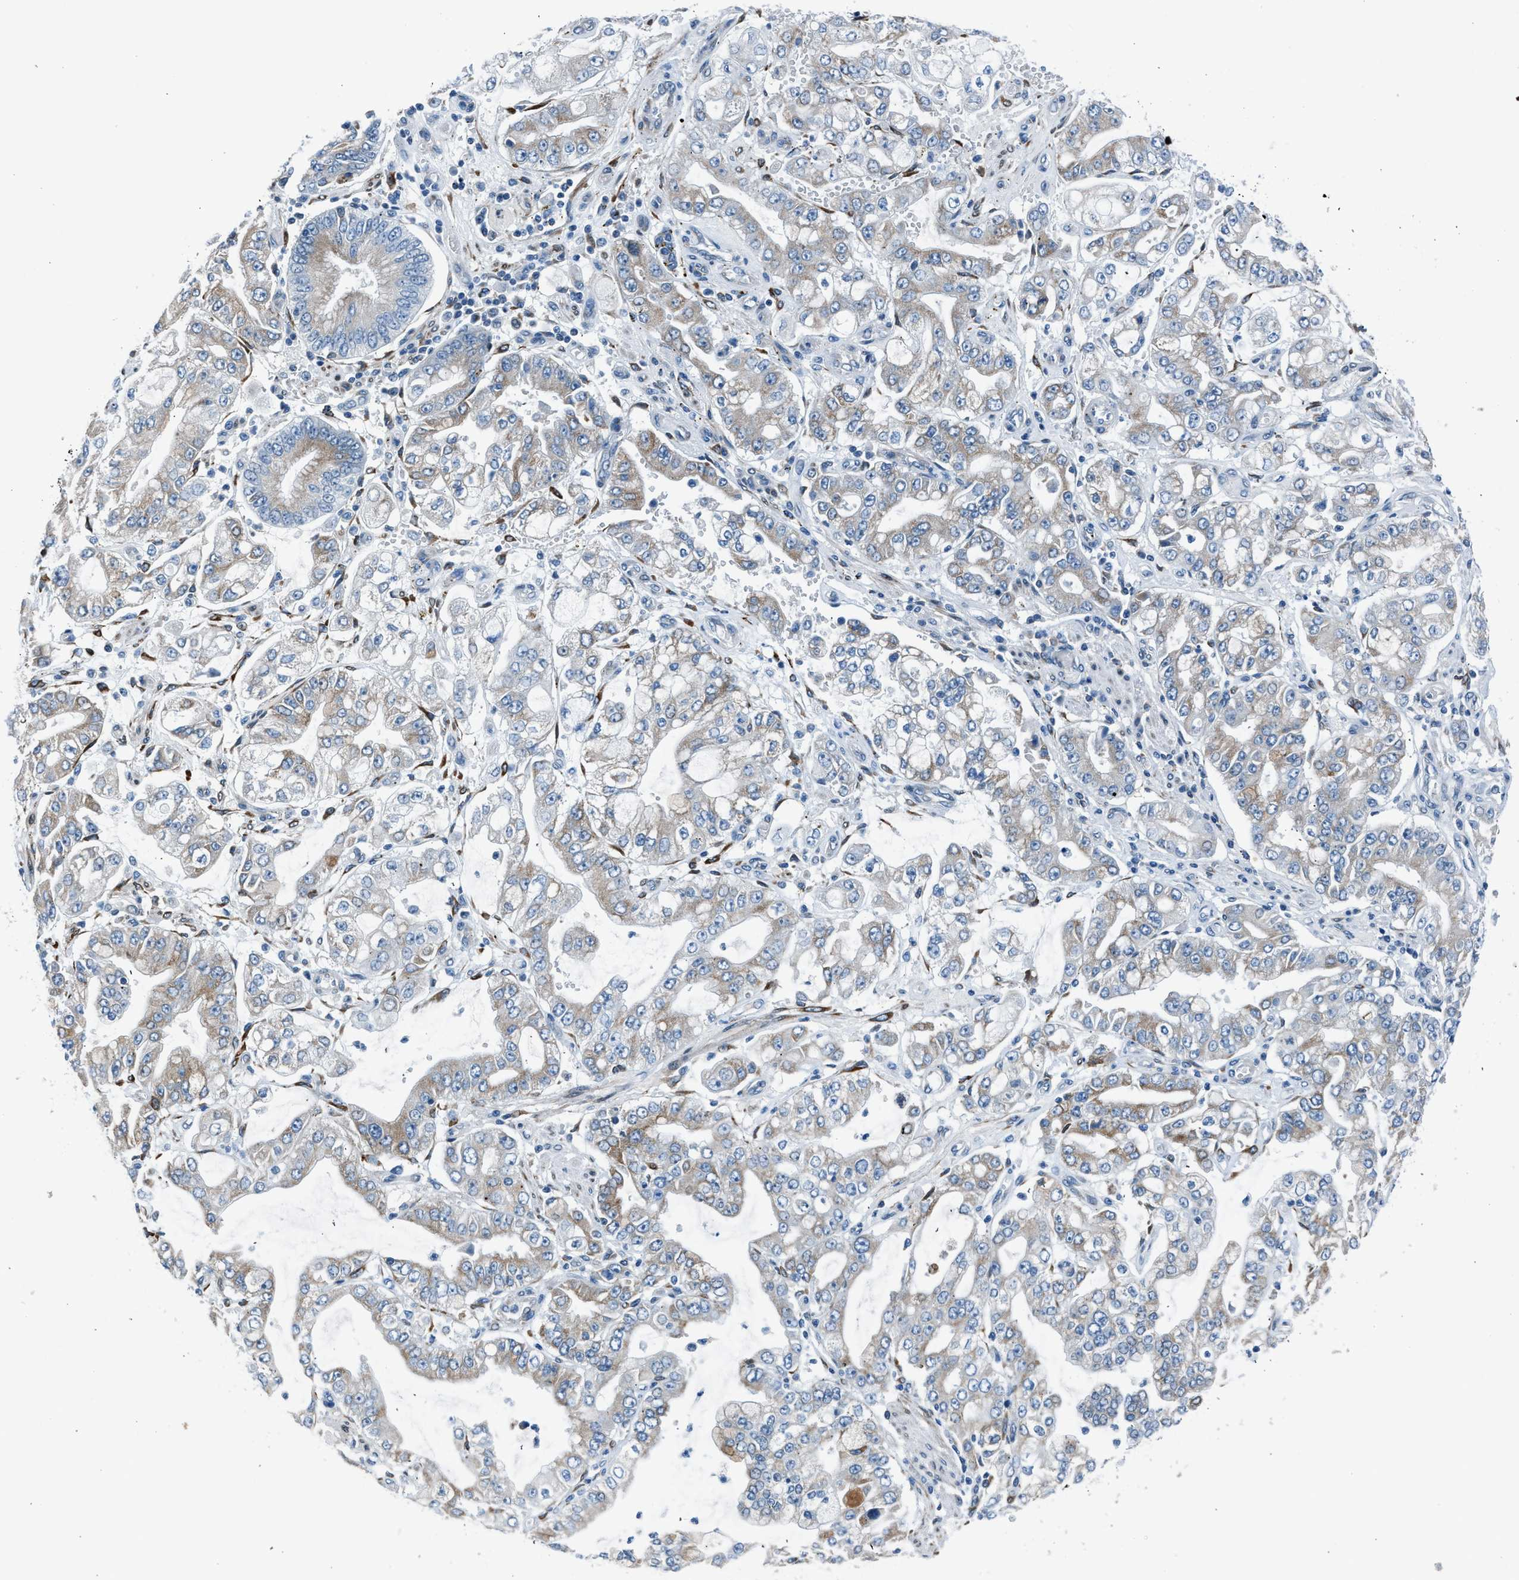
{"staining": {"intensity": "weak", "quantity": "25%-75%", "location": "cytoplasmic/membranous"}, "tissue": "stomach cancer", "cell_type": "Tumor cells", "image_type": "cancer", "snomed": [{"axis": "morphology", "description": "Adenocarcinoma, NOS"}, {"axis": "topography", "description": "Stomach"}], "caption": "Immunohistochemistry (IHC) of adenocarcinoma (stomach) displays low levels of weak cytoplasmic/membranous expression in approximately 25%-75% of tumor cells.", "gene": "RNF41", "patient": {"sex": "male", "age": 76}}